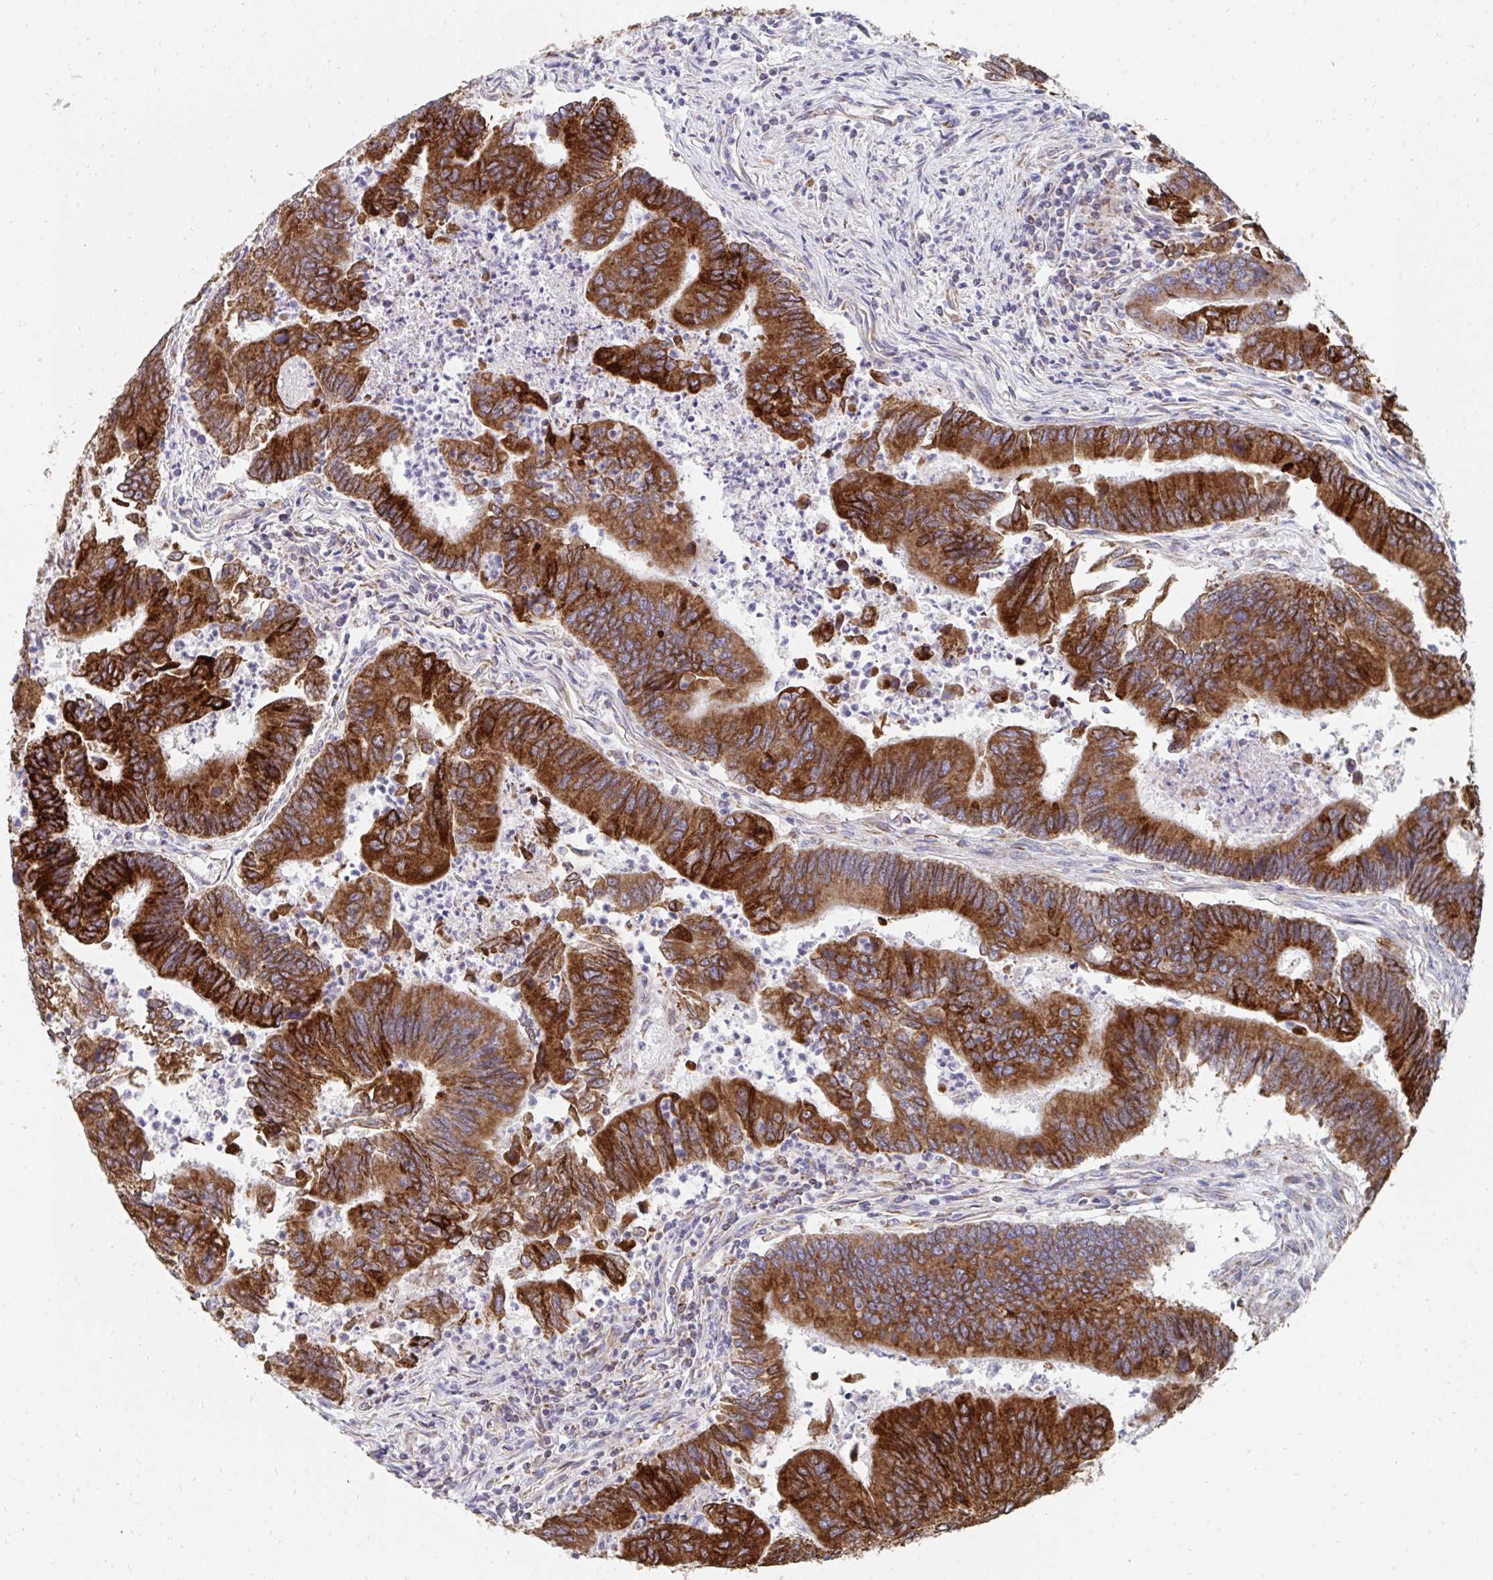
{"staining": {"intensity": "strong", "quantity": ">75%", "location": "cytoplasmic/membranous"}, "tissue": "colorectal cancer", "cell_type": "Tumor cells", "image_type": "cancer", "snomed": [{"axis": "morphology", "description": "Adenocarcinoma, NOS"}, {"axis": "topography", "description": "Colon"}], "caption": "Protein expression analysis of colorectal cancer exhibits strong cytoplasmic/membranous positivity in about >75% of tumor cells.", "gene": "PC", "patient": {"sex": "female", "age": 67}}